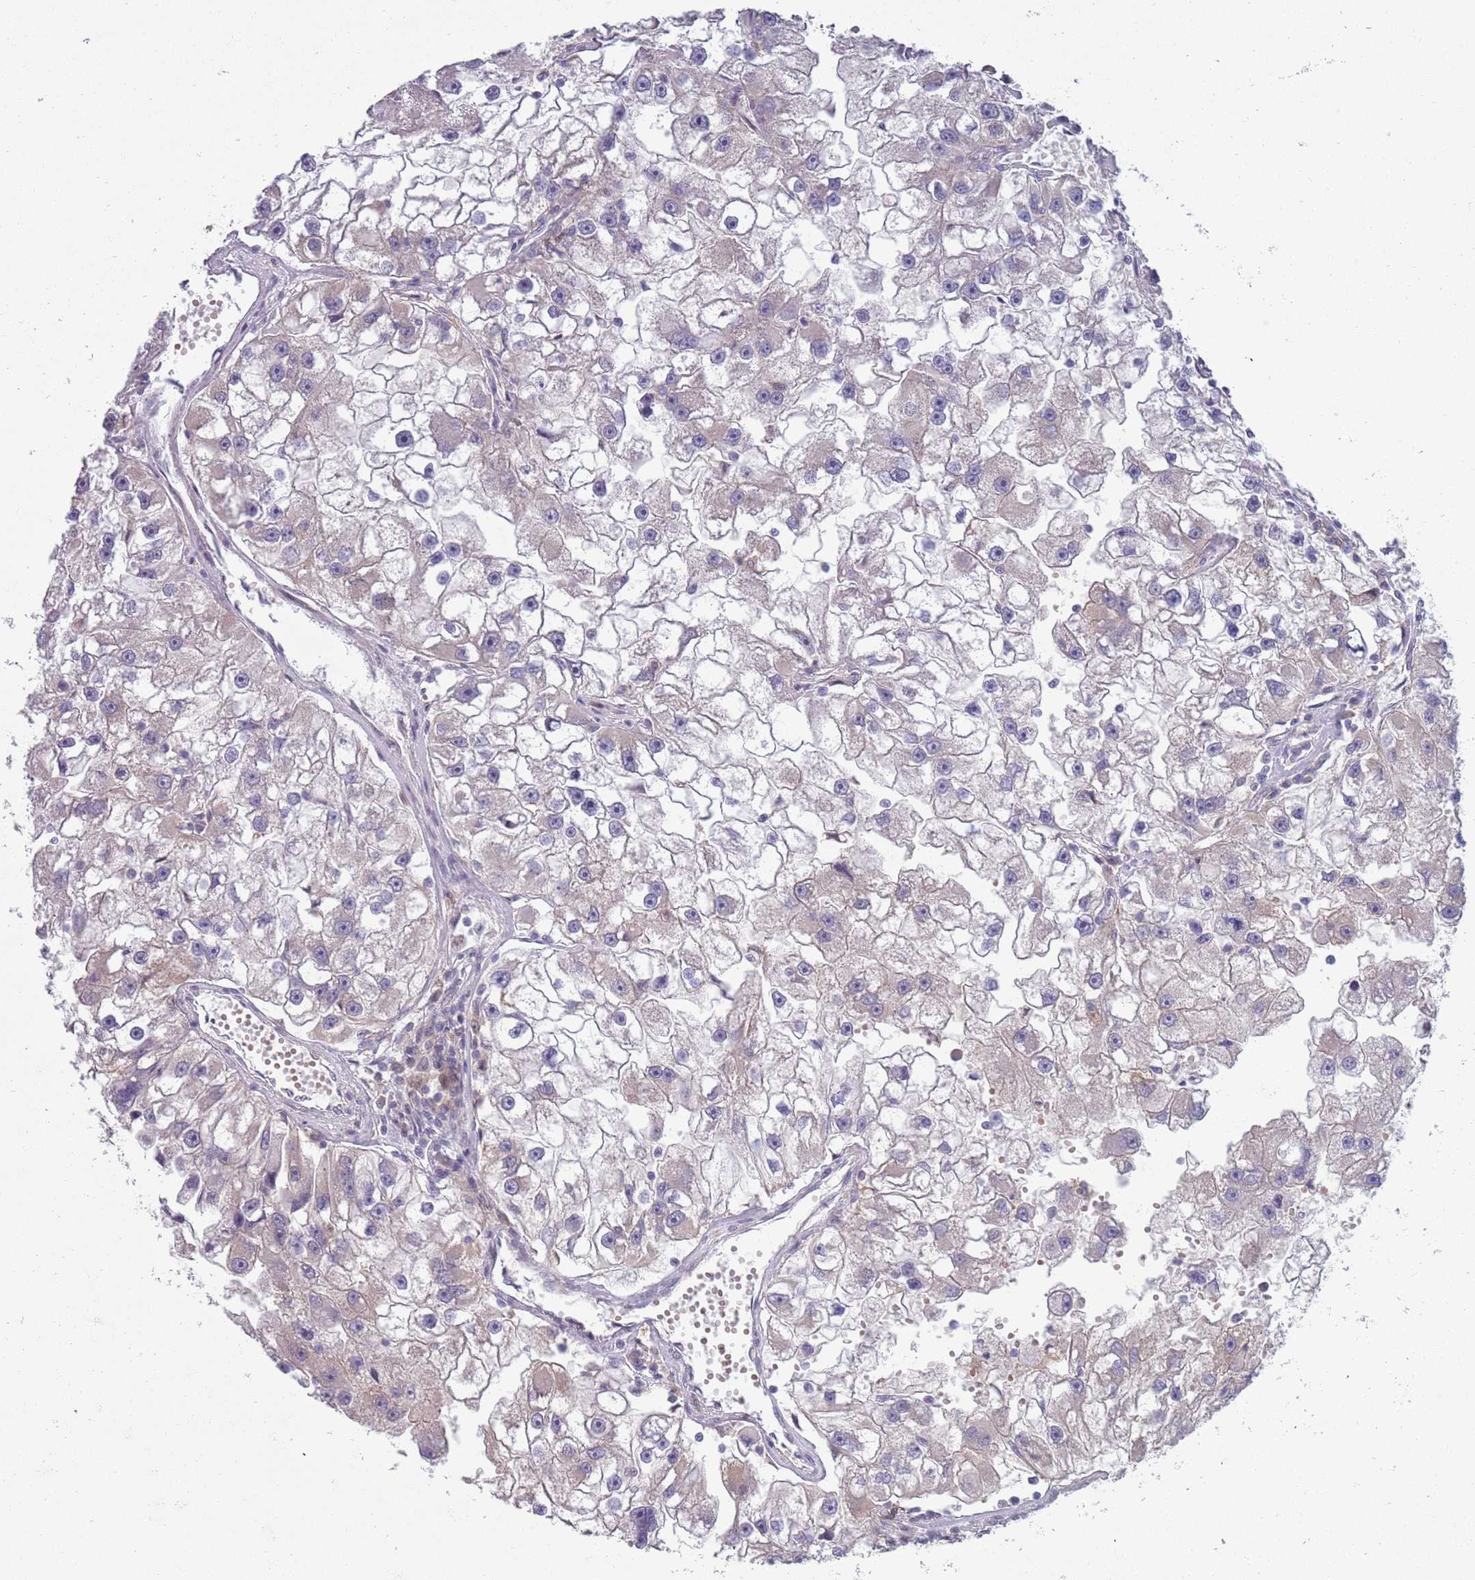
{"staining": {"intensity": "moderate", "quantity": "<25%", "location": "cytoplasmic/membranous"}, "tissue": "renal cancer", "cell_type": "Tumor cells", "image_type": "cancer", "snomed": [{"axis": "morphology", "description": "Adenocarcinoma, NOS"}, {"axis": "topography", "description": "Kidney"}], "caption": "Immunohistochemistry staining of renal adenocarcinoma, which demonstrates low levels of moderate cytoplasmic/membranous positivity in approximately <25% of tumor cells indicating moderate cytoplasmic/membranous protein expression. The staining was performed using DAB (brown) for protein detection and nuclei were counterstained in hematoxylin (blue).", "gene": "CLNS1A", "patient": {"sex": "male", "age": 63}}